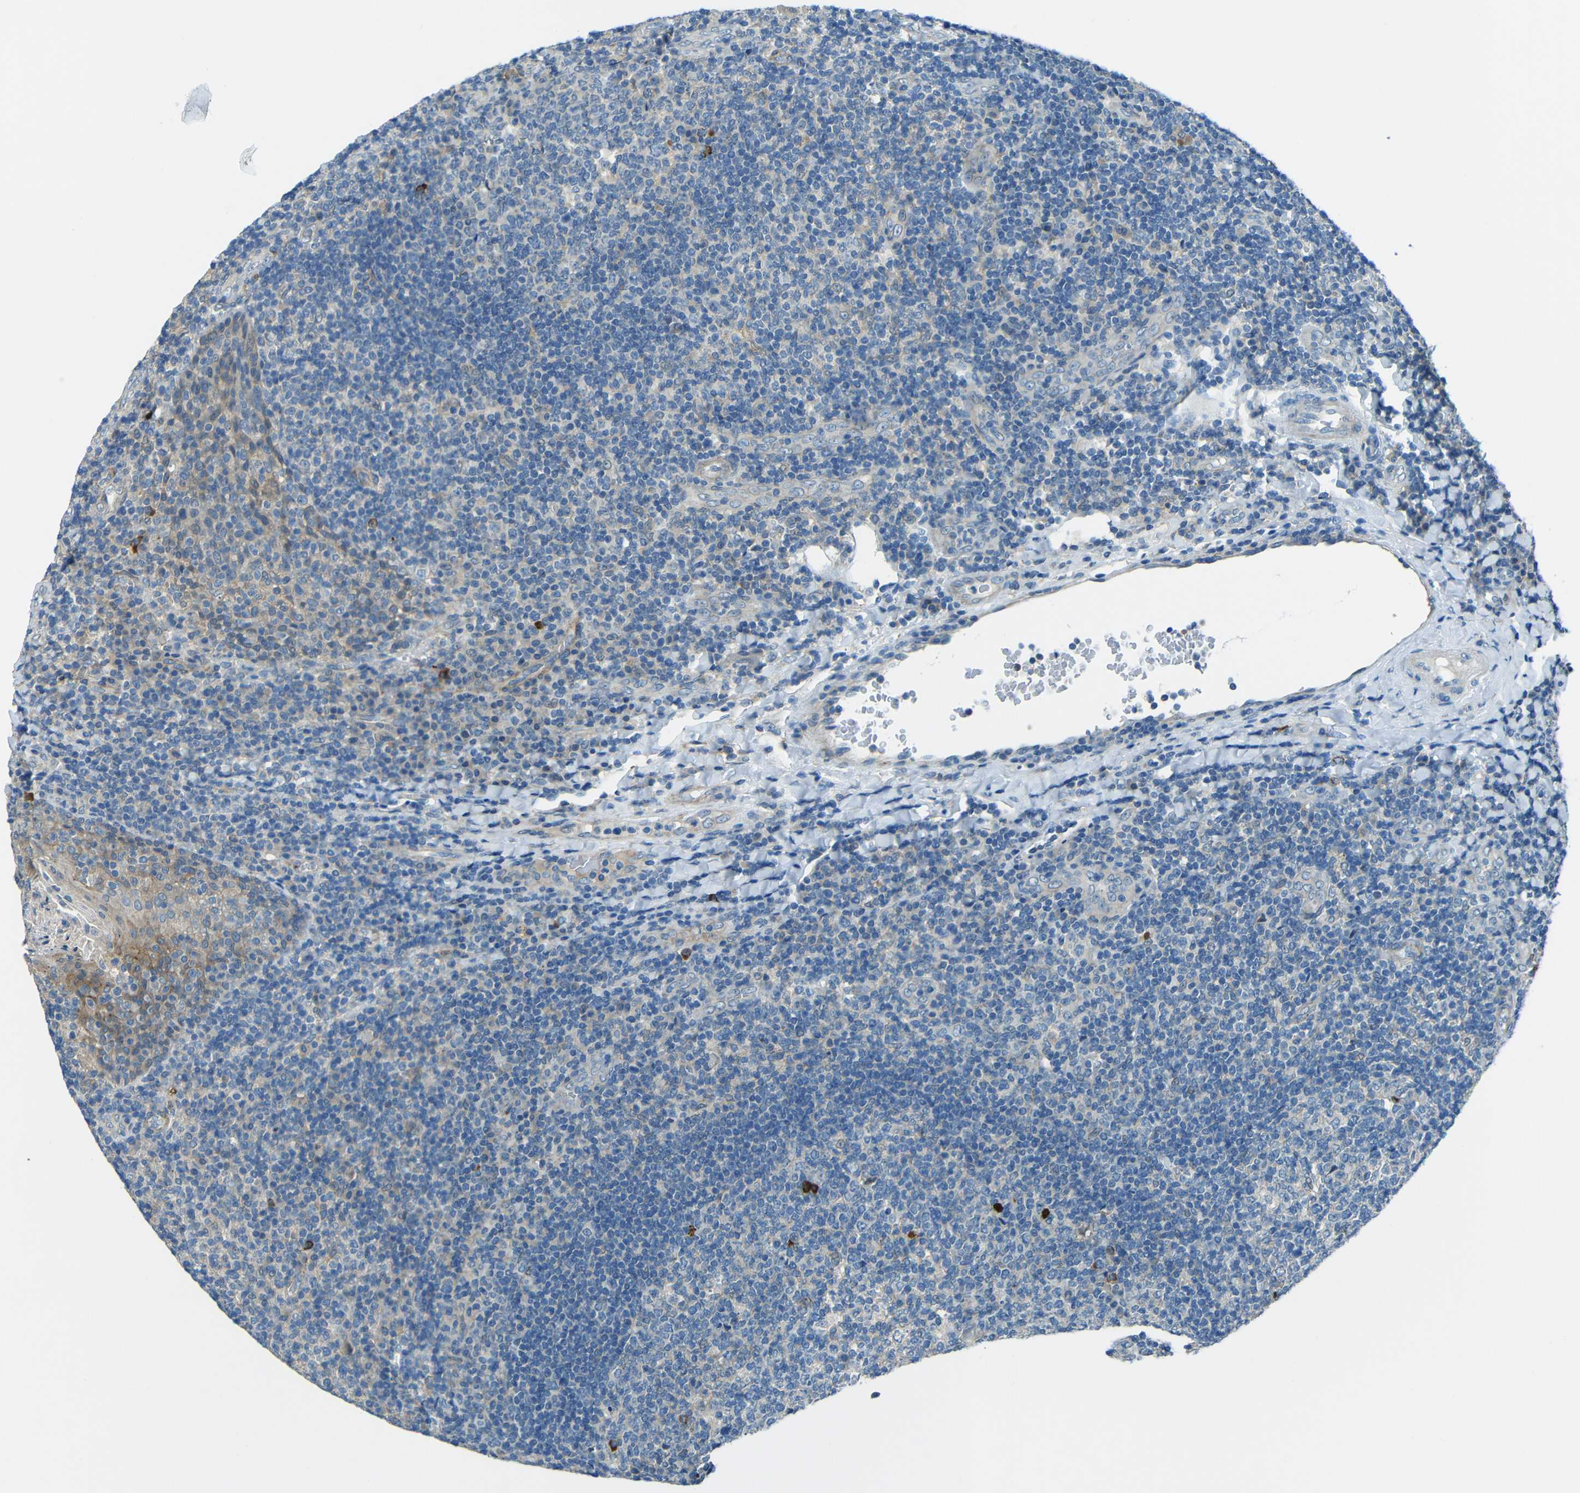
{"staining": {"intensity": "negative", "quantity": "none", "location": "none"}, "tissue": "tonsil", "cell_type": "Germinal center cells", "image_type": "normal", "snomed": [{"axis": "morphology", "description": "Normal tissue, NOS"}, {"axis": "topography", "description": "Tonsil"}], "caption": "Germinal center cells show no significant expression in normal tonsil. (Immunohistochemistry, brightfield microscopy, high magnification).", "gene": "CYP26B1", "patient": {"sex": "male", "age": 17}}